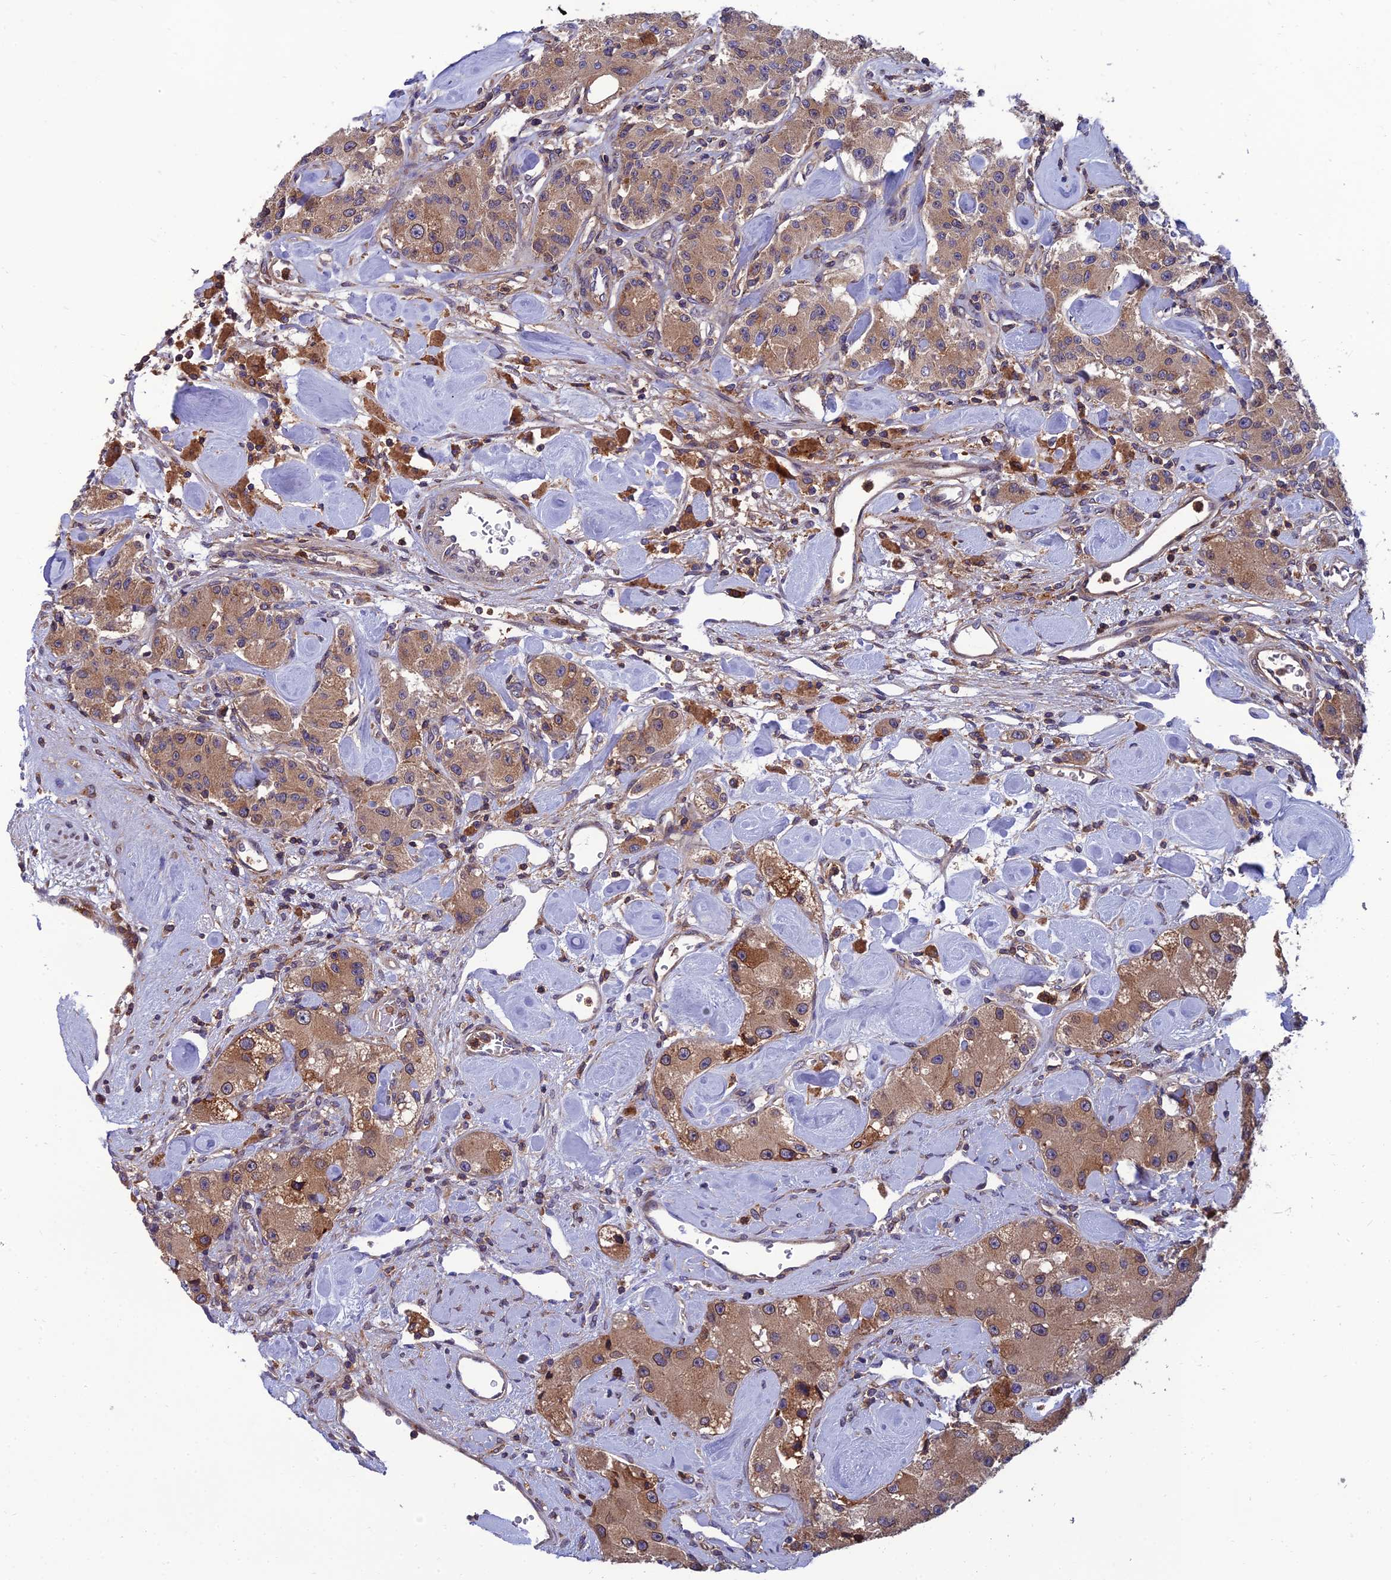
{"staining": {"intensity": "moderate", "quantity": ">75%", "location": "cytoplasmic/membranous"}, "tissue": "carcinoid", "cell_type": "Tumor cells", "image_type": "cancer", "snomed": [{"axis": "morphology", "description": "Carcinoid, malignant, NOS"}, {"axis": "topography", "description": "Pancreas"}], "caption": "This histopathology image reveals carcinoid stained with IHC to label a protein in brown. The cytoplasmic/membranous of tumor cells show moderate positivity for the protein. Nuclei are counter-stained blue.", "gene": "UMAD1", "patient": {"sex": "male", "age": 41}}